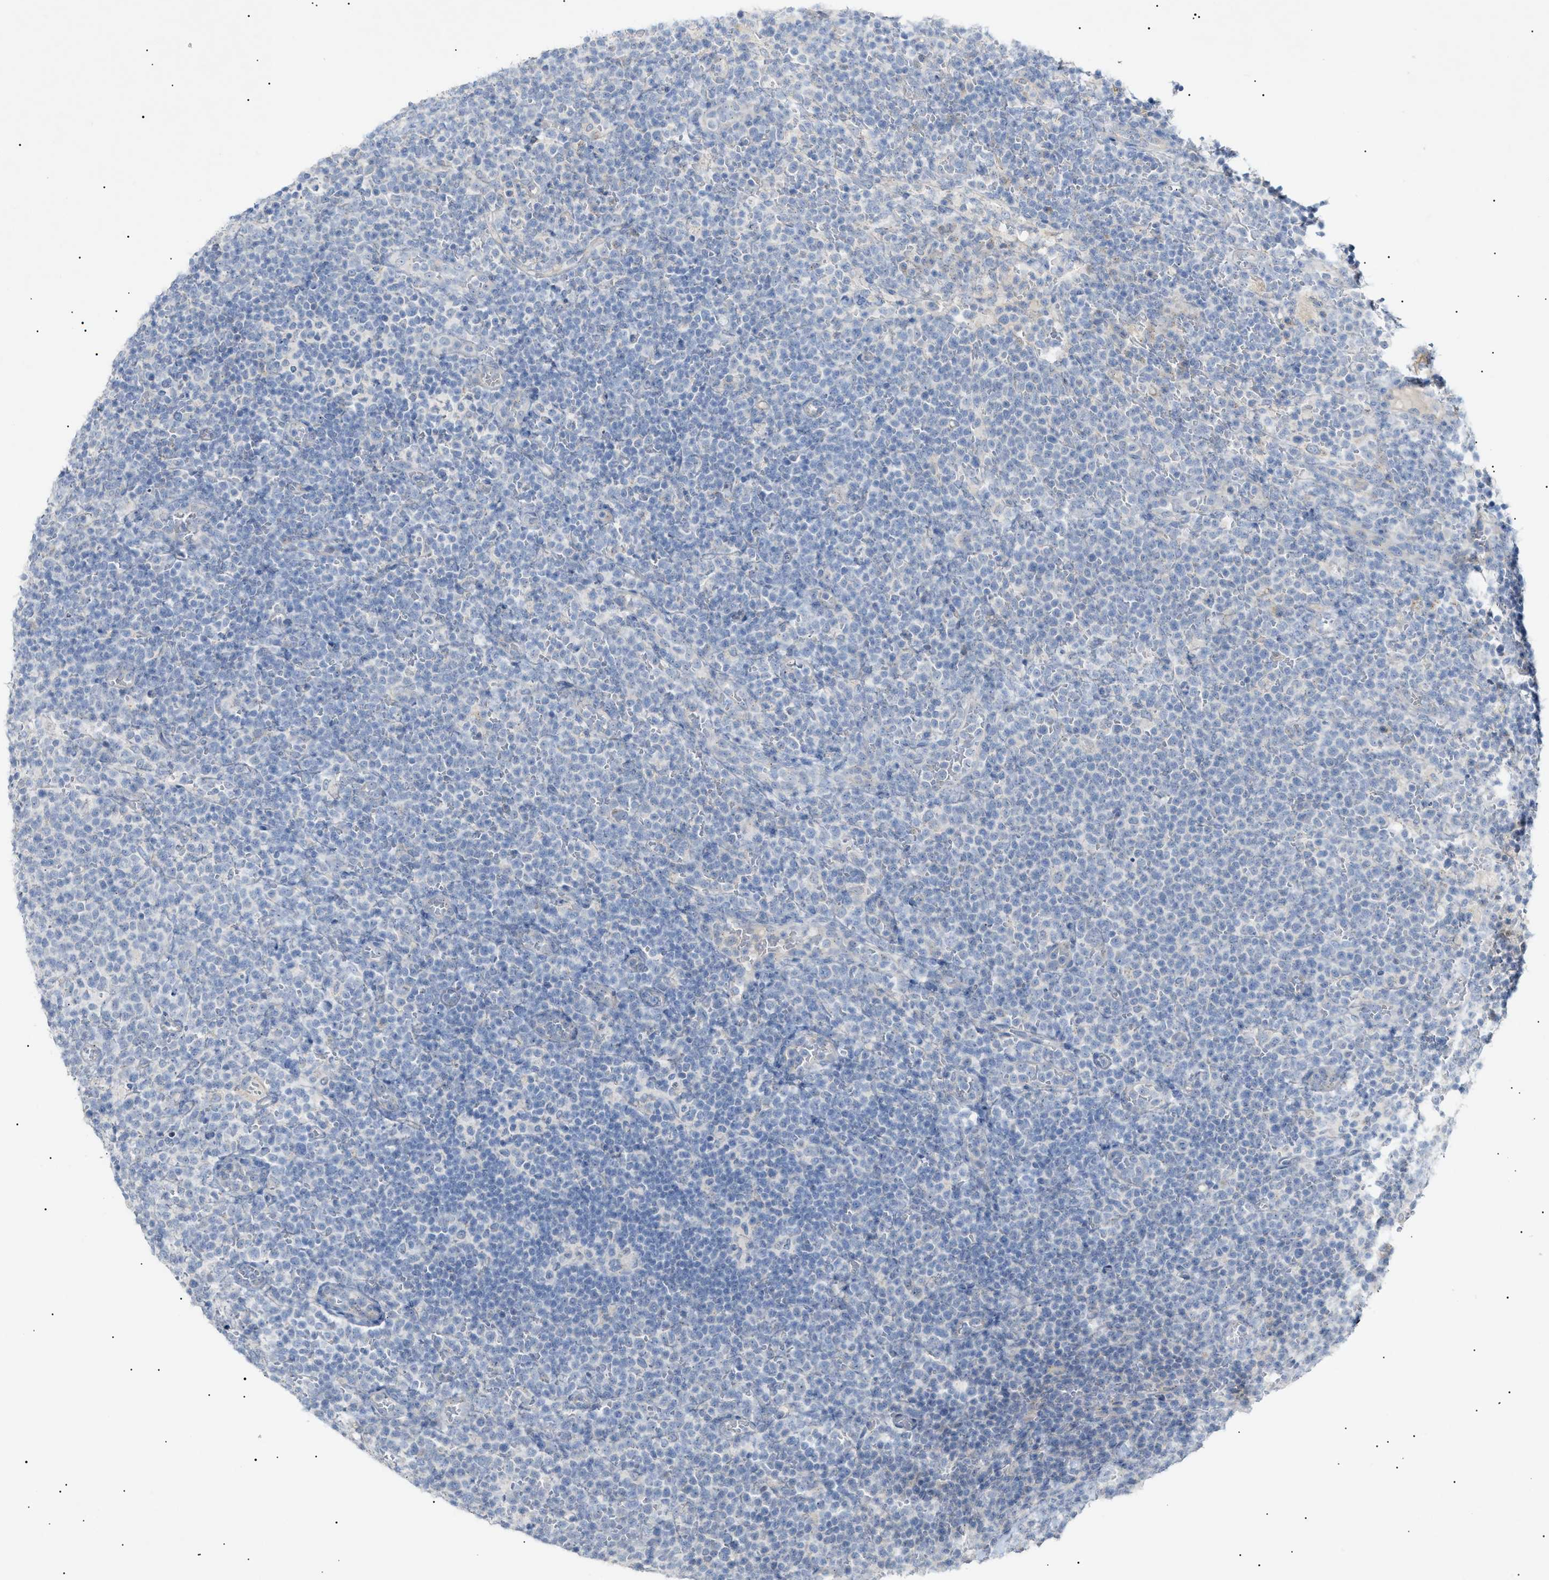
{"staining": {"intensity": "negative", "quantity": "none", "location": "none"}, "tissue": "lymphoma", "cell_type": "Tumor cells", "image_type": "cancer", "snomed": [{"axis": "morphology", "description": "Malignant lymphoma, non-Hodgkin's type, High grade"}, {"axis": "topography", "description": "Lymph node"}], "caption": "Malignant lymphoma, non-Hodgkin's type (high-grade) stained for a protein using immunohistochemistry reveals no staining tumor cells.", "gene": "SLC25A31", "patient": {"sex": "male", "age": 61}}